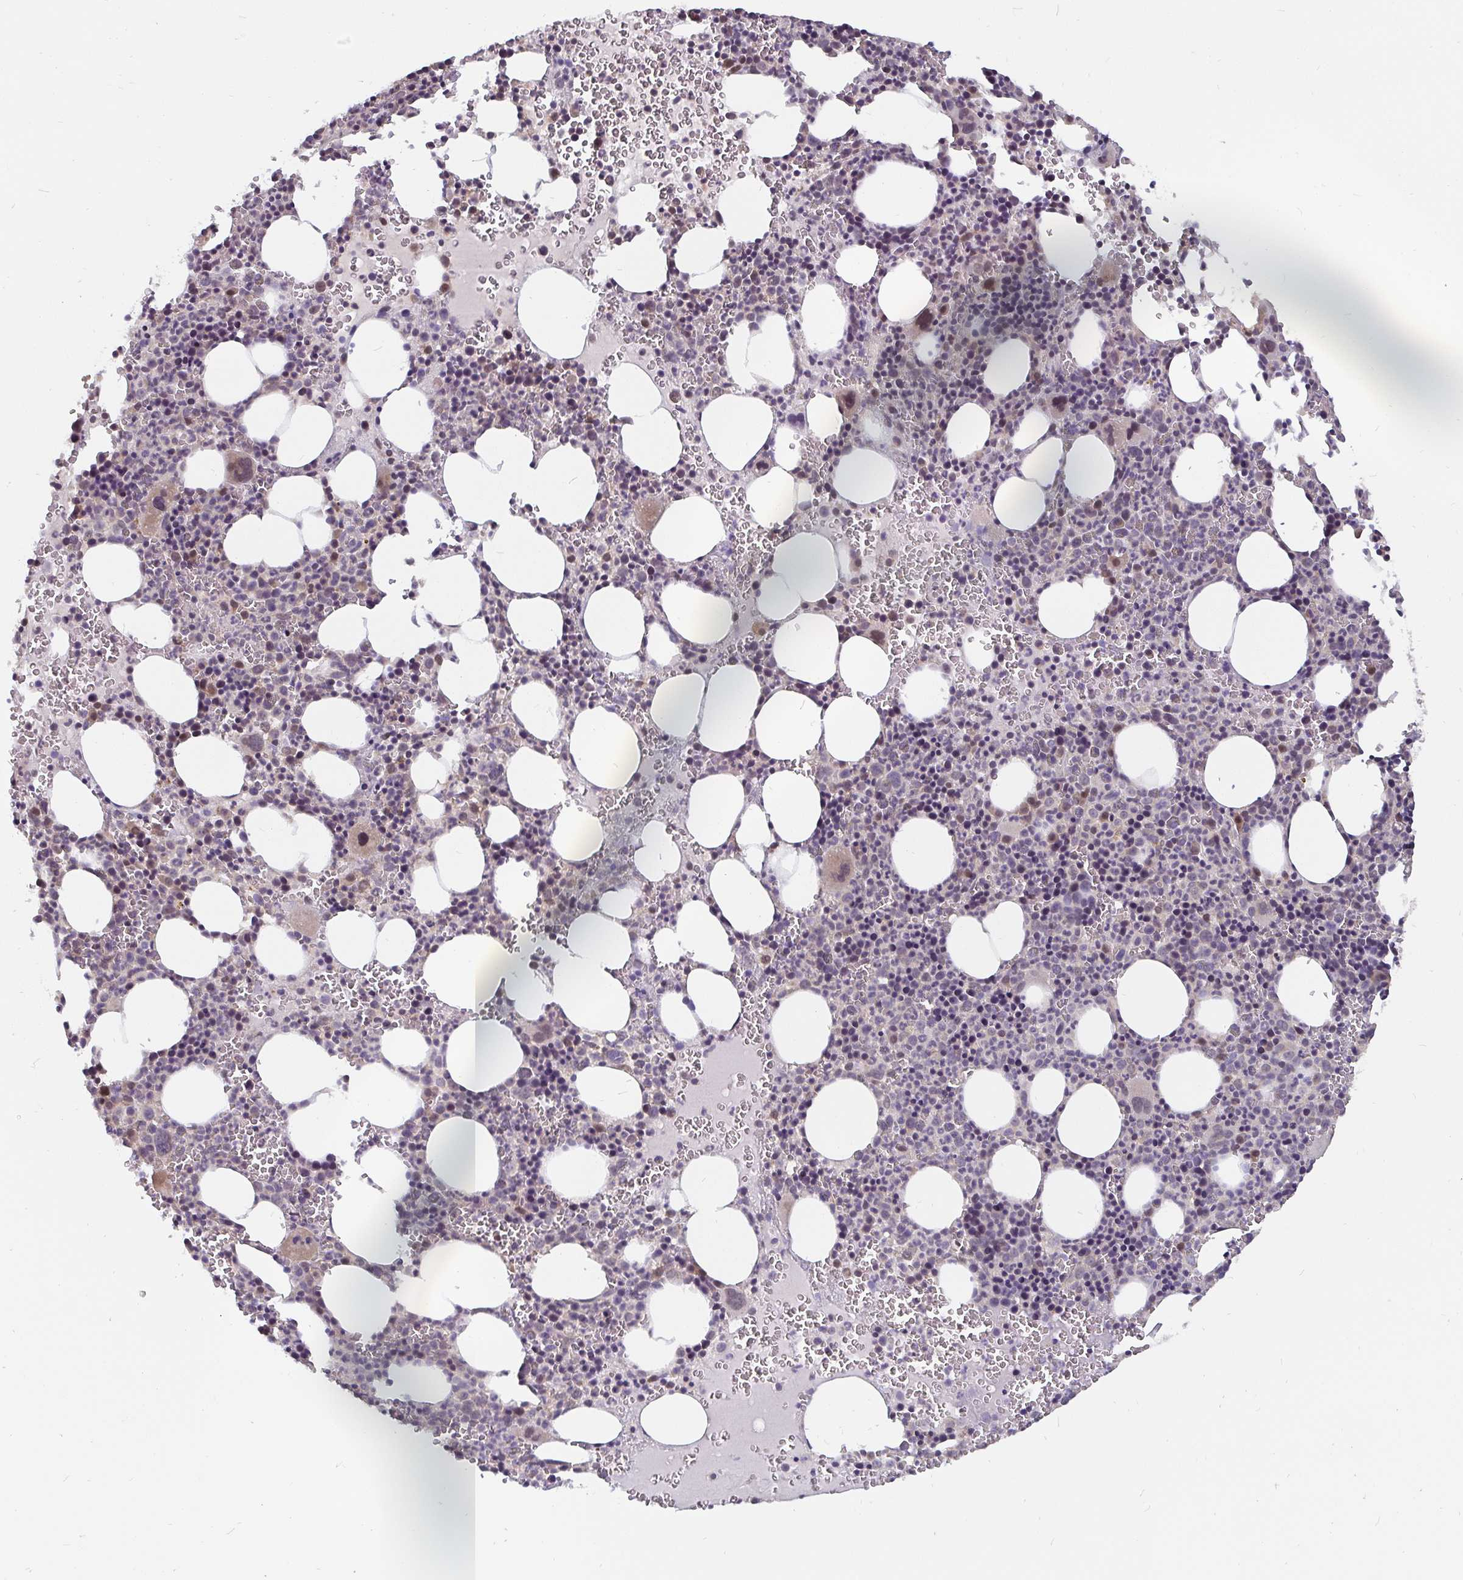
{"staining": {"intensity": "weak", "quantity": "<25%", "location": "cytoplasmic/membranous"}, "tissue": "bone marrow", "cell_type": "Hematopoietic cells", "image_type": "normal", "snomed": [{"axis": "morphology", "description": "Normal tissue, NOS"}, {"axis": "topography", "description": "Bone marrow"}], "caption": "Immunohistochemistry (IHC) of normal bone marrow displays no expression in hematopoietic cells.", "gene": "PDF", "patient": {"sex": "male", "age": 63}}